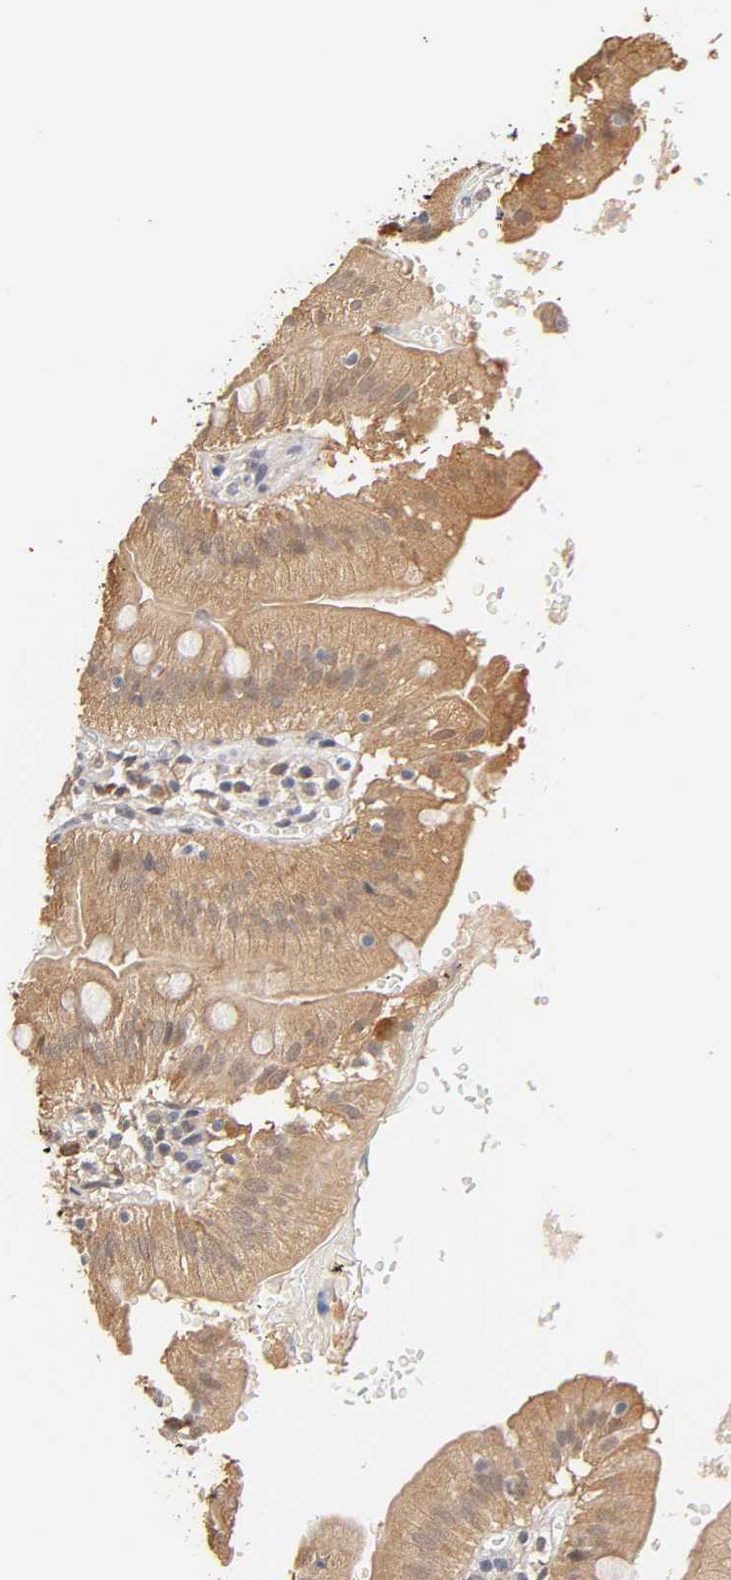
{"staining": {"intensity": "moderate", "quantity": ">75%", "location": "cytoplasmic/membranous,nuclear"}, "tissue": "small intestine", "cell_type": "Glandular cells", "image_type": "normal", "snomed": [{"axis": "morphology", "description": "Normal tissue, NOS"}, {"axis": "topography", "description": "Small intestine"}], "caption": "IHC (DAB (3,3'-diaminobenzidine)) staining of normal small intestine reveals moderate cytoplasmic/membranous,nuclear protein staining in approximately >75% of glandular cells.", "gene": "GSTZ1", "patient": {"sex": "male", "age": 71}}